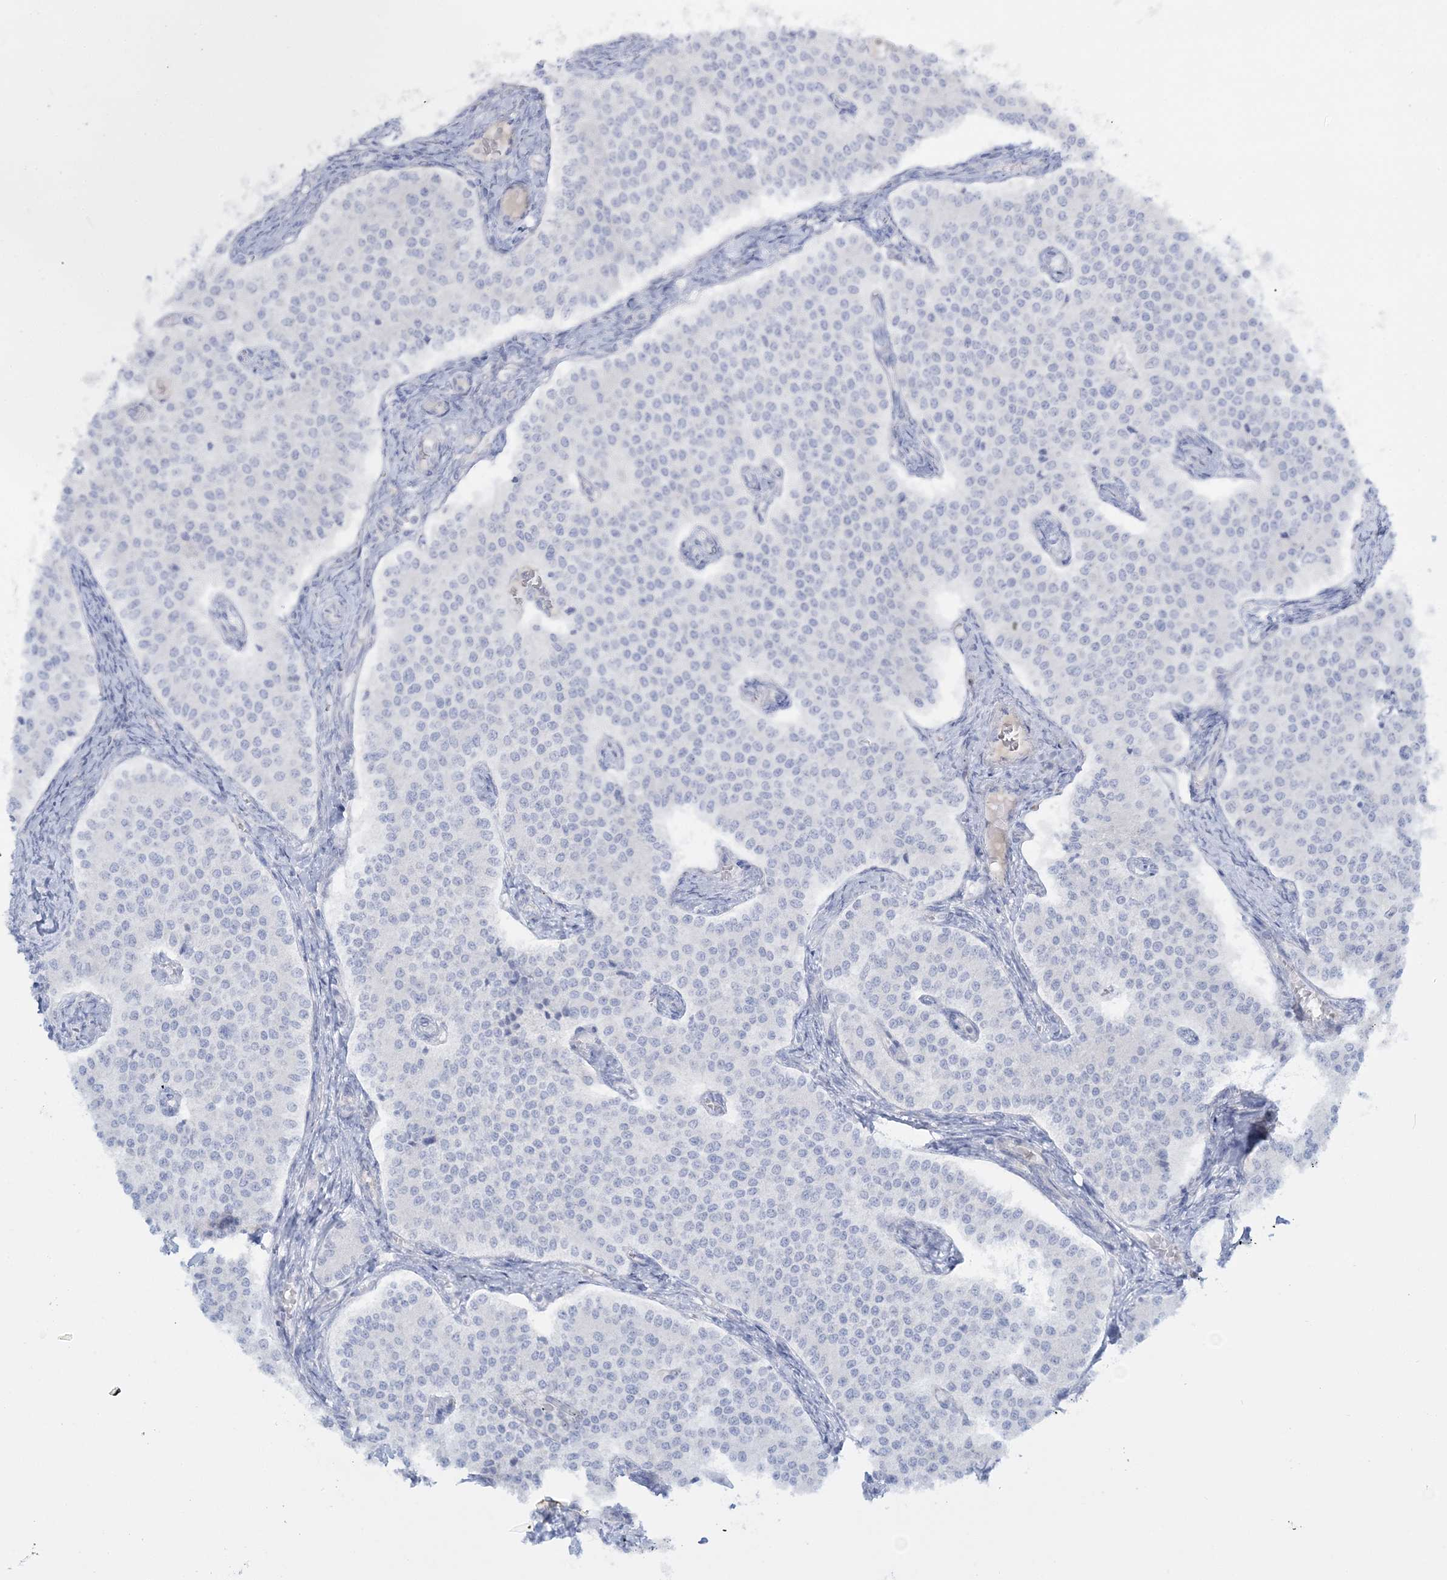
{"staining": {"intensity": "negative", "quantity": "none", "location": "none"}, "tissue": "carcinoid", "cell_type": "Tumor cells", "image_type": "cancer", "snomed": [{"axis": "morphology", "description": "Carcinoid, malignant, NOS"}, {"axis": "topography", "description": "Colon"}], "caption": "A high-resolution image shows IHC staining of carcinoid, which displays no significant staining in tumor cells.", "gene": "WDSUB1", "patient": {"sex": "female", "age": 52}}